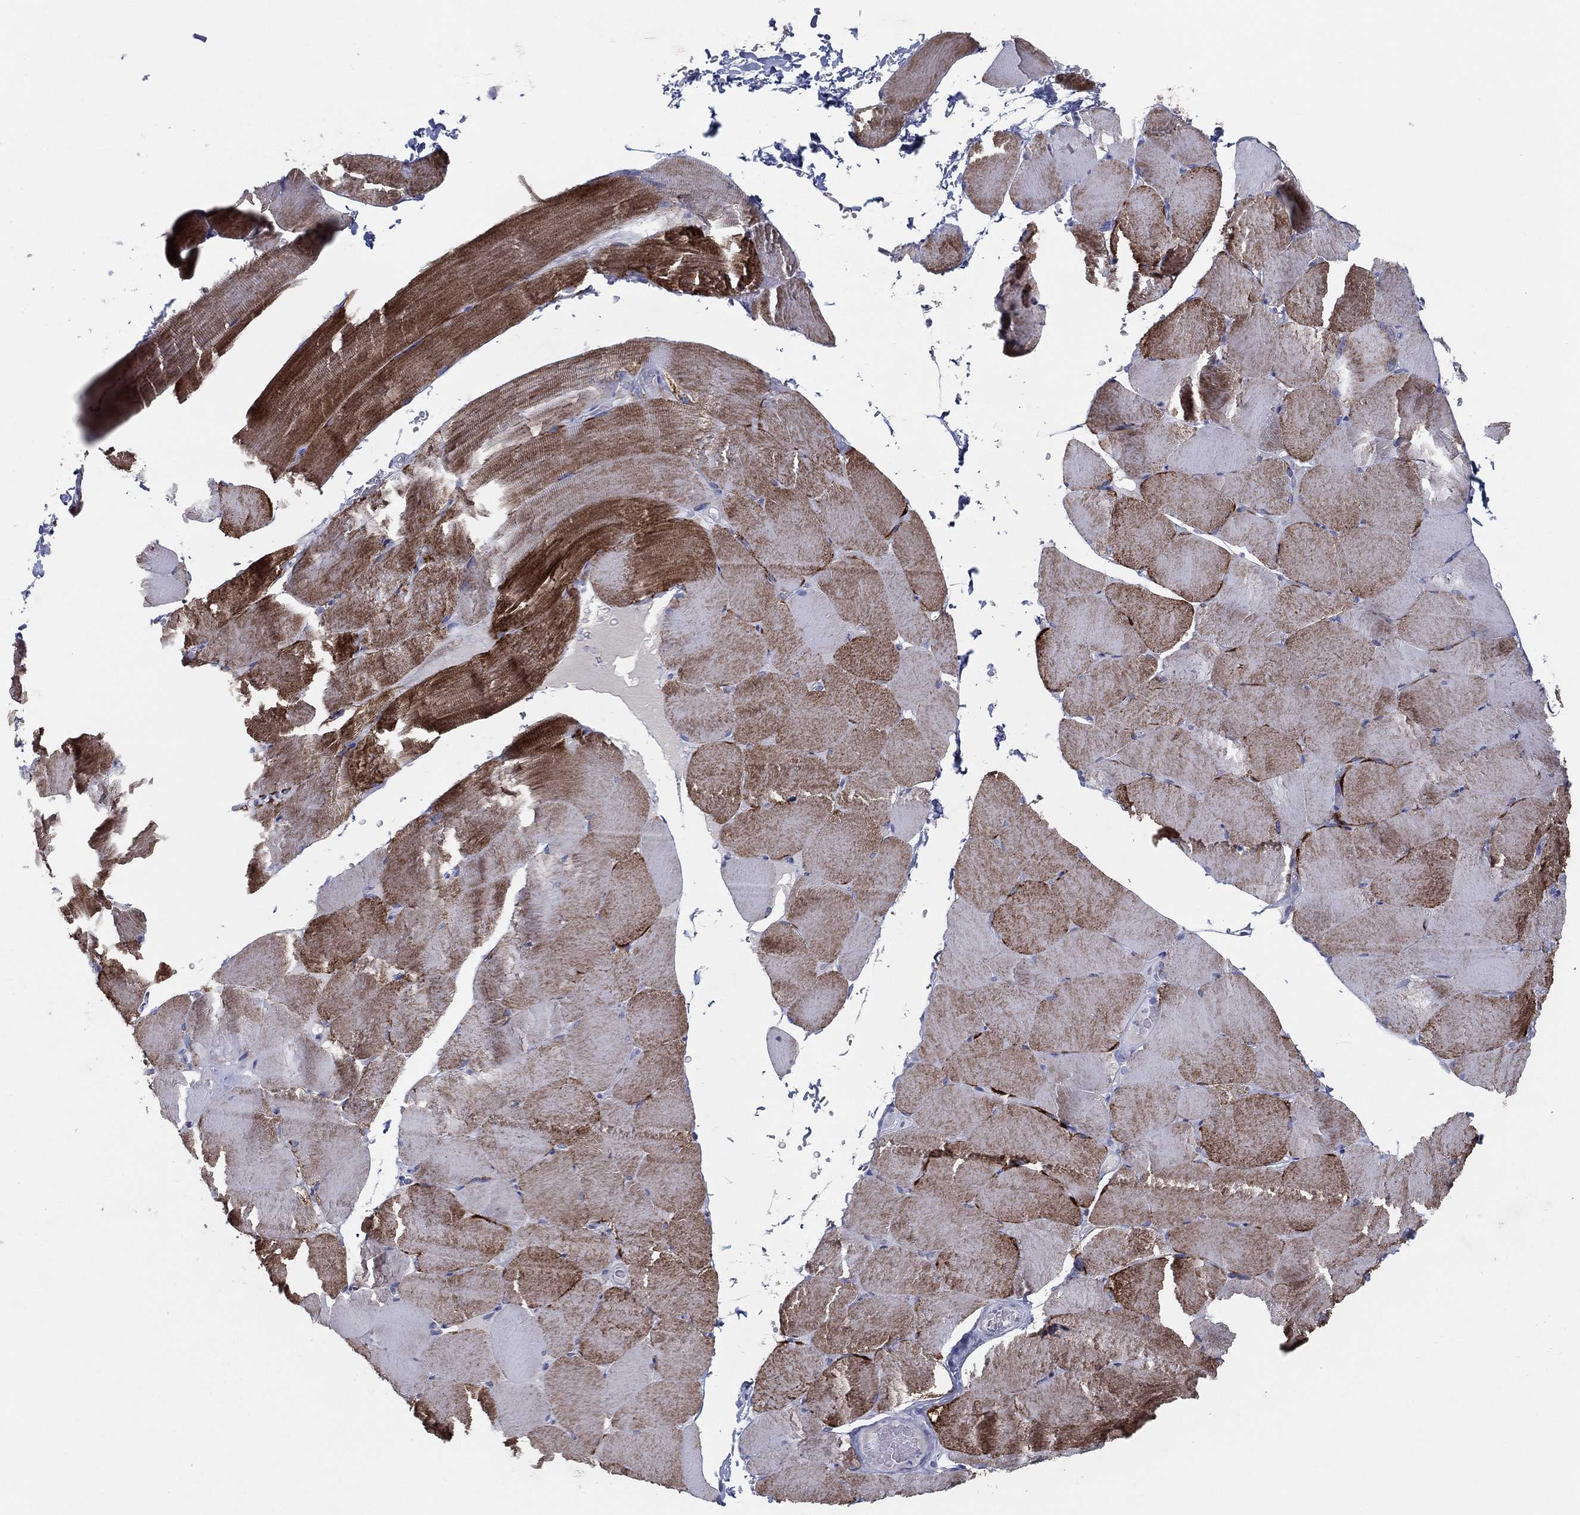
{"staining": {"intensity": "strong", "quantity": "25%-75%", "location": "cytoplasmic/membranous"}, "tissue": "skeletal muscle", "cell_type": "Myocytes", "image_type": "normal", "snomed": [{"axis": "morphology", "description": "Normal tissue, NOS"}, {"axis": "topography", "description": "Skeletal muscle"}], "caption": "Myocytes exhibit high levels of strong cytoplasmic/membranous staining in approximately 25%-75% of cells in normal skeletal muscle. (DAB = brown stain, brightfield microscopy at high magnification).", "gene": "CPT1B", "patient": {"sex": "female", "age": 37}}